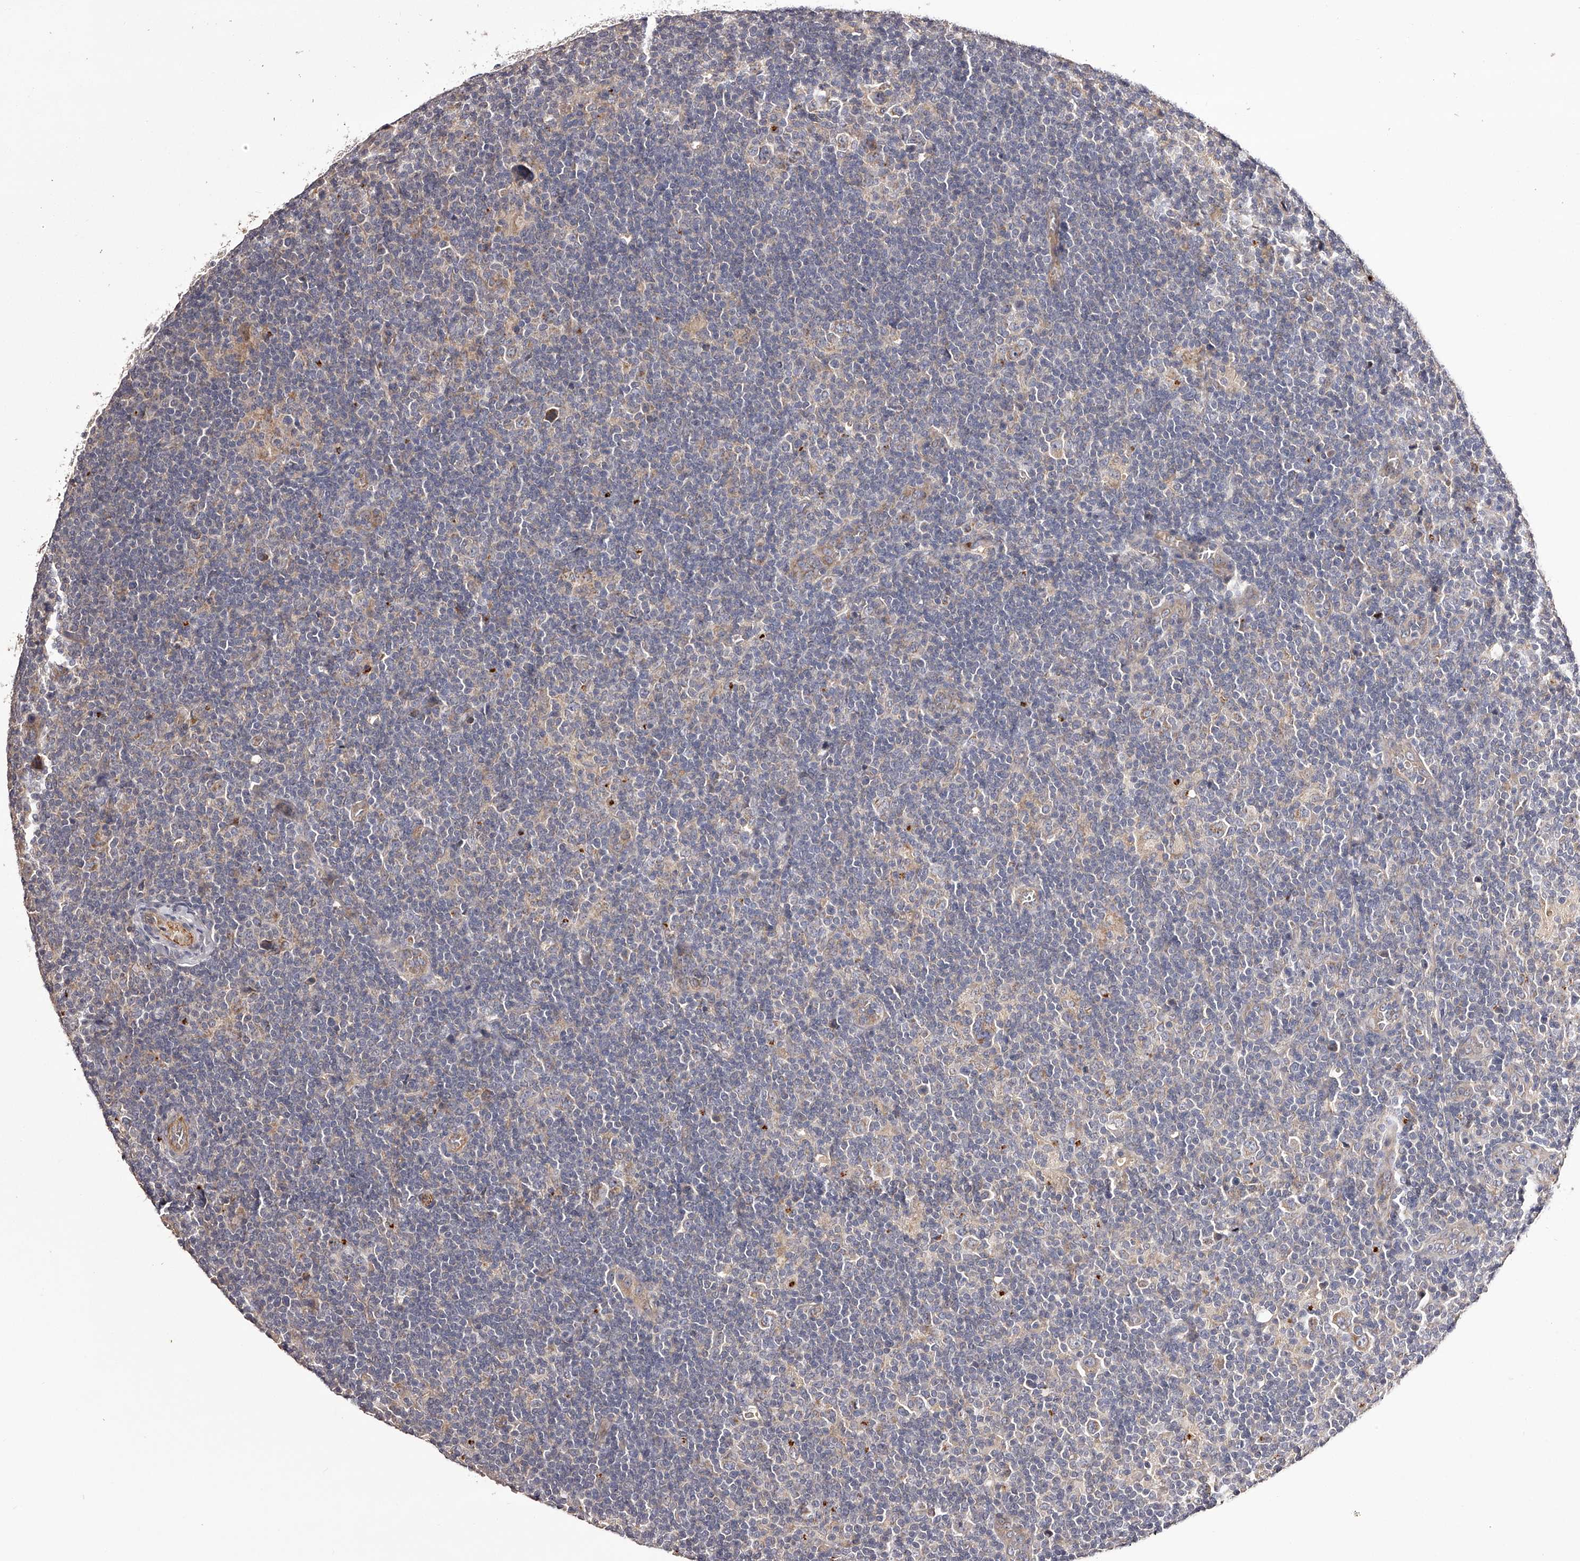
{"staining": {"intensity": "weak", "quantity": ">75%", "location": "cytoplasmic/membranous"}, "tissue": "lymphoma", "cell_type": "Tumor cells", "image_type": "cancer", "snomed": [{"axis": "morphology", "description": "Hodgkin's disease, NOS"}, {"axis": "topography", "description": "Lymph node"}], "caption": "Immunohistochemical staining of lymphoma reveals low levels of weak cytoplasmic/membranous staining in about >75% of tumor cells.", "gene": "ODF2L", "patient": {"sex": "female", "age": 57}}